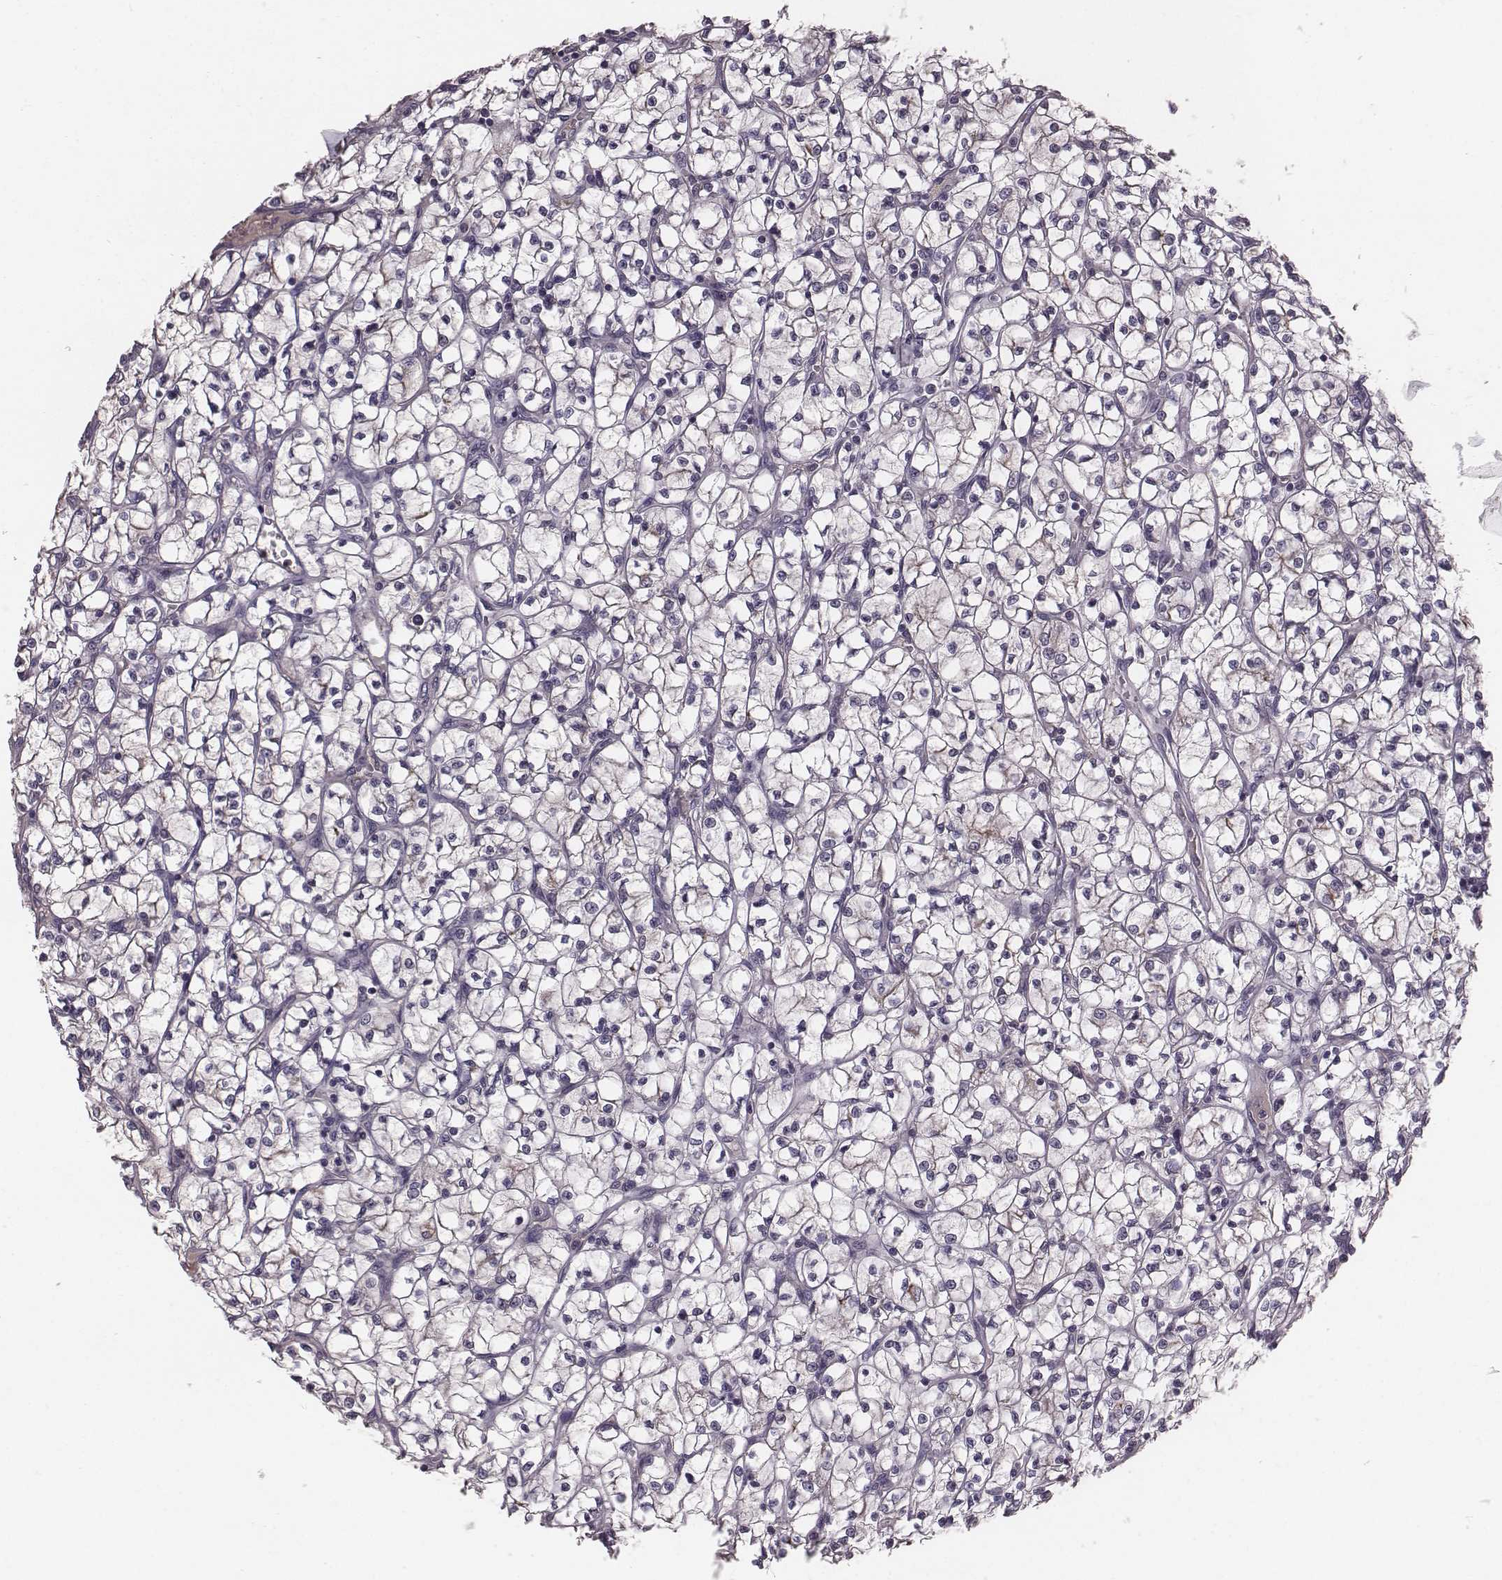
{"staining": {"intensity": "negative", "quantity": "none", "location": "none"}, "tissue": "renal cancer", "cell_type": "Tumor cells", "image_type": "cancer", "snomed": [{"axis": "morphology", "description": "Adenocarcinoma, NOS"}, {"axis": "topography", "description": "Kidney"}], "caption": "Histopathology image shows no protein positivity in tumor cells of renal adenocarcinoma tissue.", "gene": "SMIM24", "patient": {"sex": "female", "age": 64}}